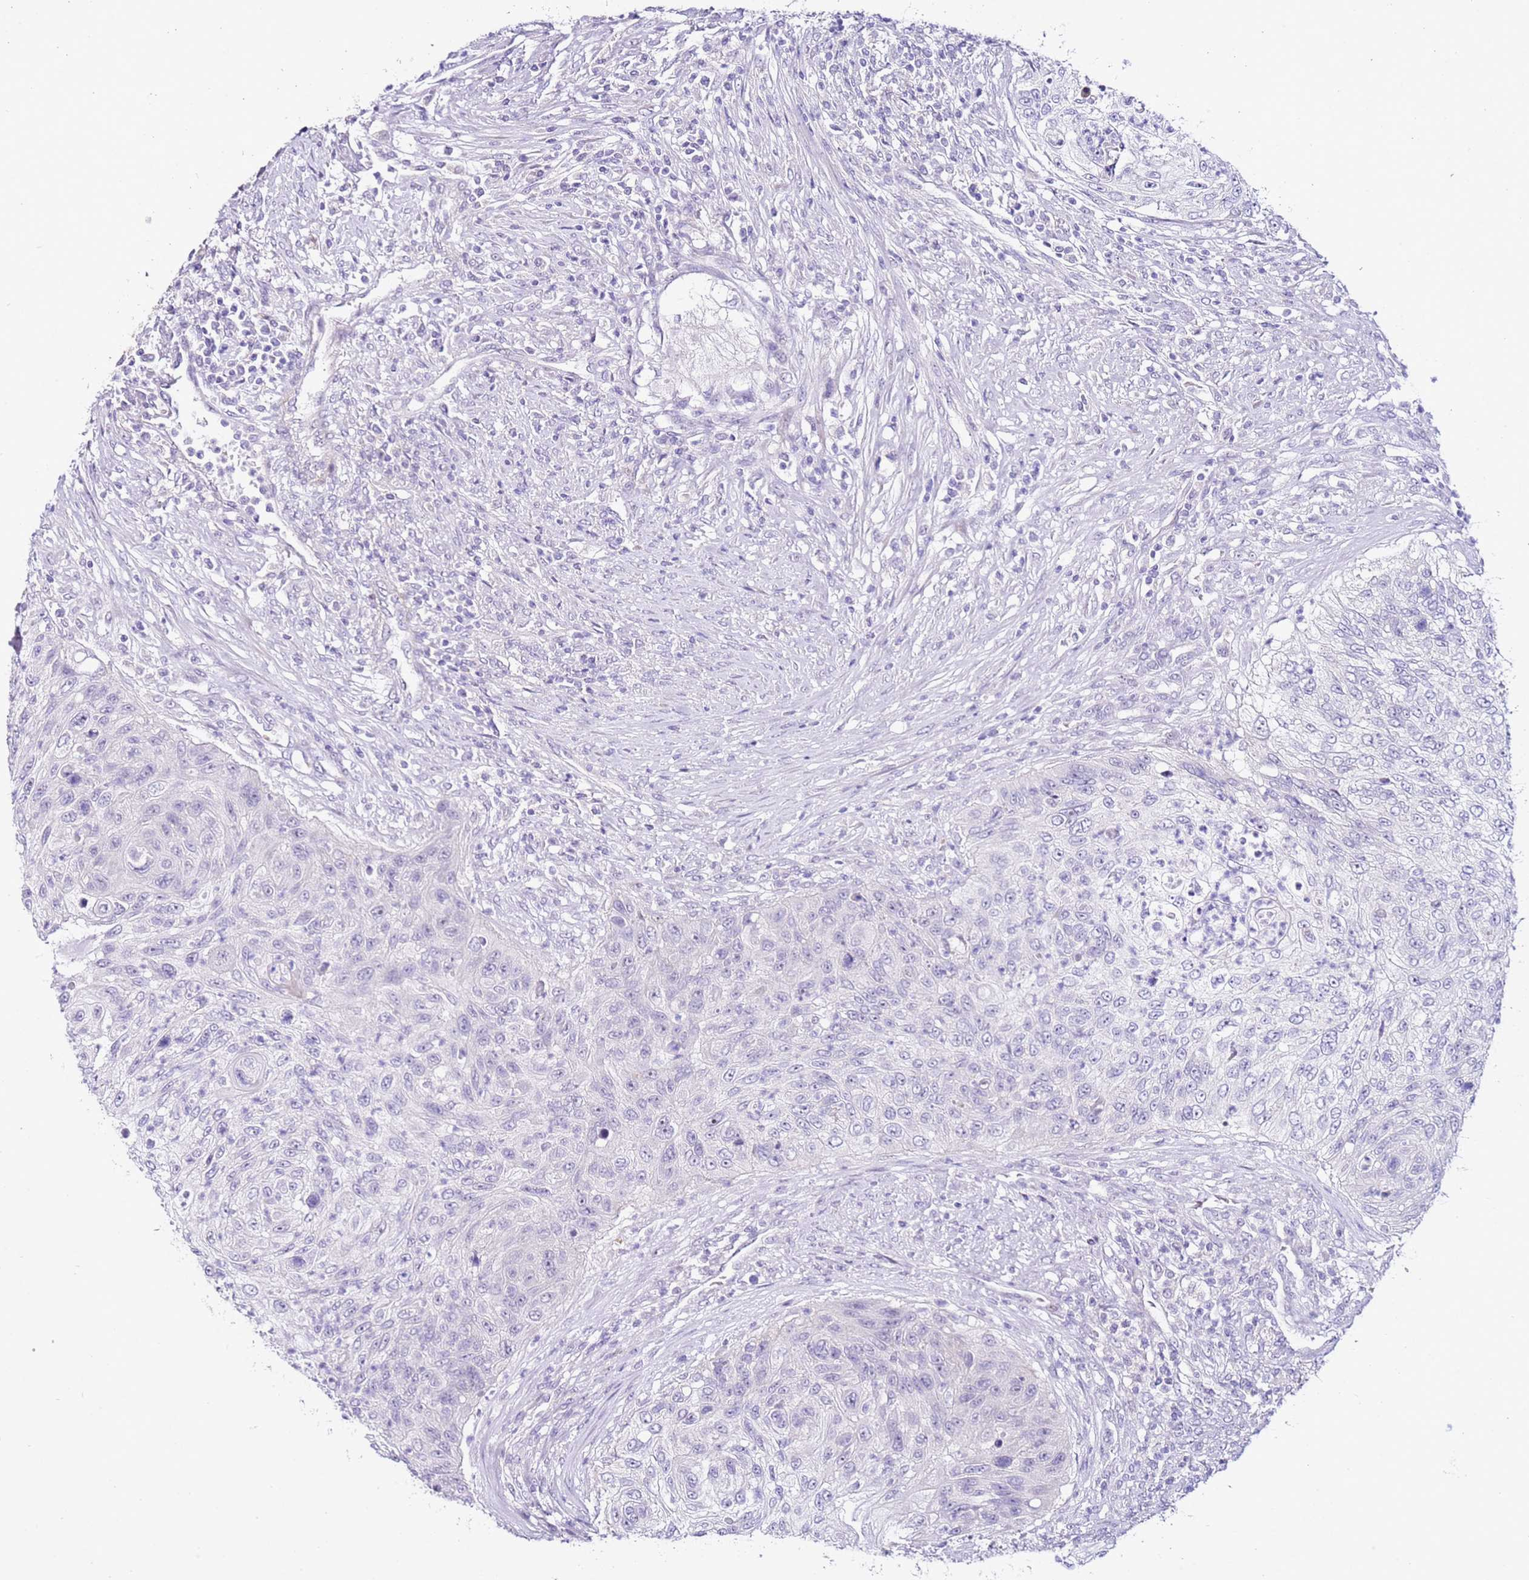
{"staining": {"intensity": "negative", "quantity": "none", "location": "none"}, "tissue": "urothelial cancer", "cell_type": "Tumor cells", "image_type": "cancer", "snomed": [{"axis": "morphology", "description": "Urothelial carcinoma, High grade"}, {"axis": "topography", "description": "Urinary bladder"}], "caption": "High-grade urothelial carcinoma was stained to show a protein in brown. There is no significant positivity in tumor cells.", "gene": "HGD", "patient": {"sex": "female", "age": 60}}